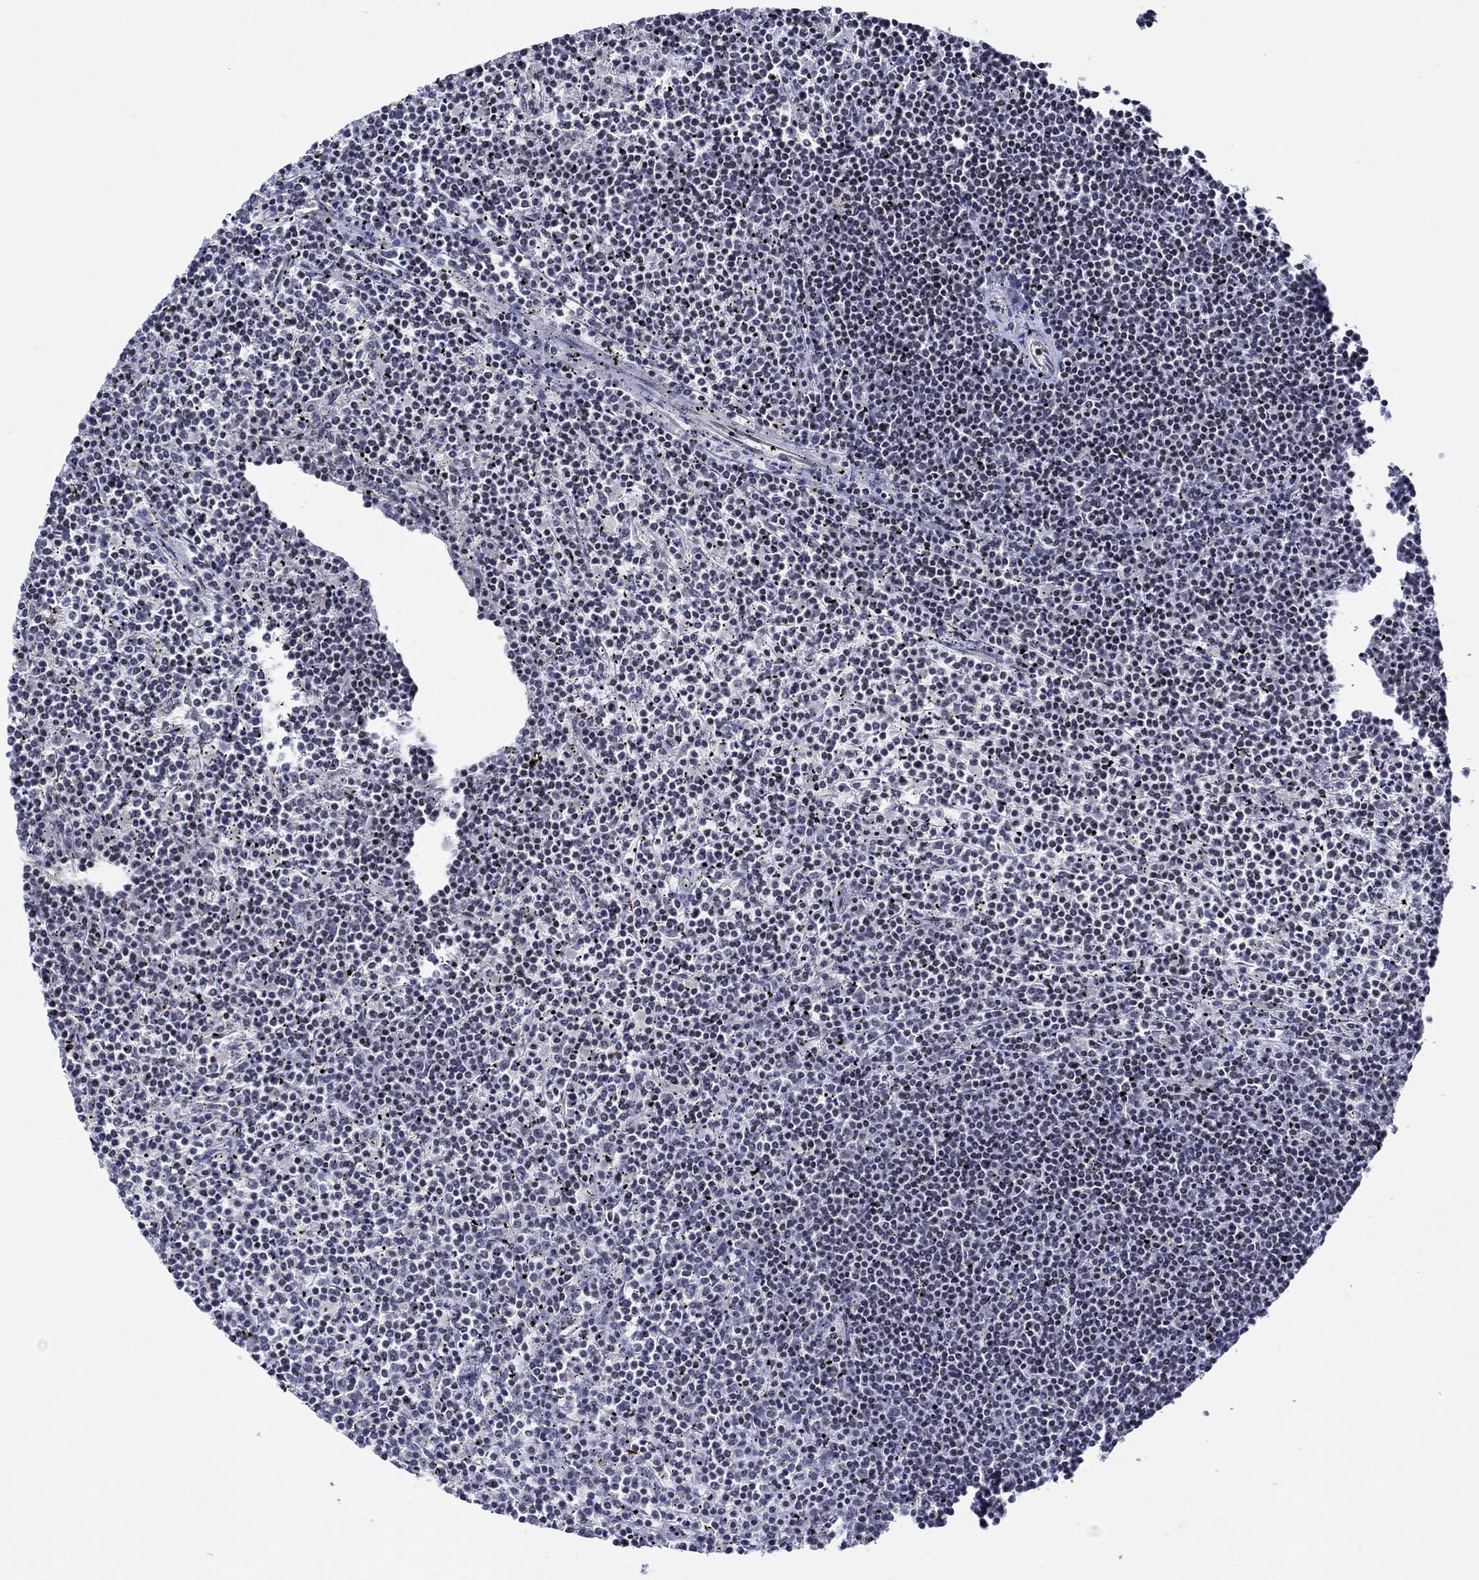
{"staining": {"intensity": "negative", "quantity": "none", "location": "none"}, "tissue": "lymphoma", "cell_type": "Tumor cells", "image_type": "cancer", "snomed": [{"axis": "morphology", "description": "Malignant lymphoma, non-Hodgkin's type, Low grade"}, {"axis": "topography", "description": "Spleen"}], "caption": "Low-grade malignant lymphoma, non-Hodgkin's type was stained to show a protein in brown. There is no significant positivity in tumor cells.", "gene": "GJA5", "patient": {"sex": "female", "age": 19}}